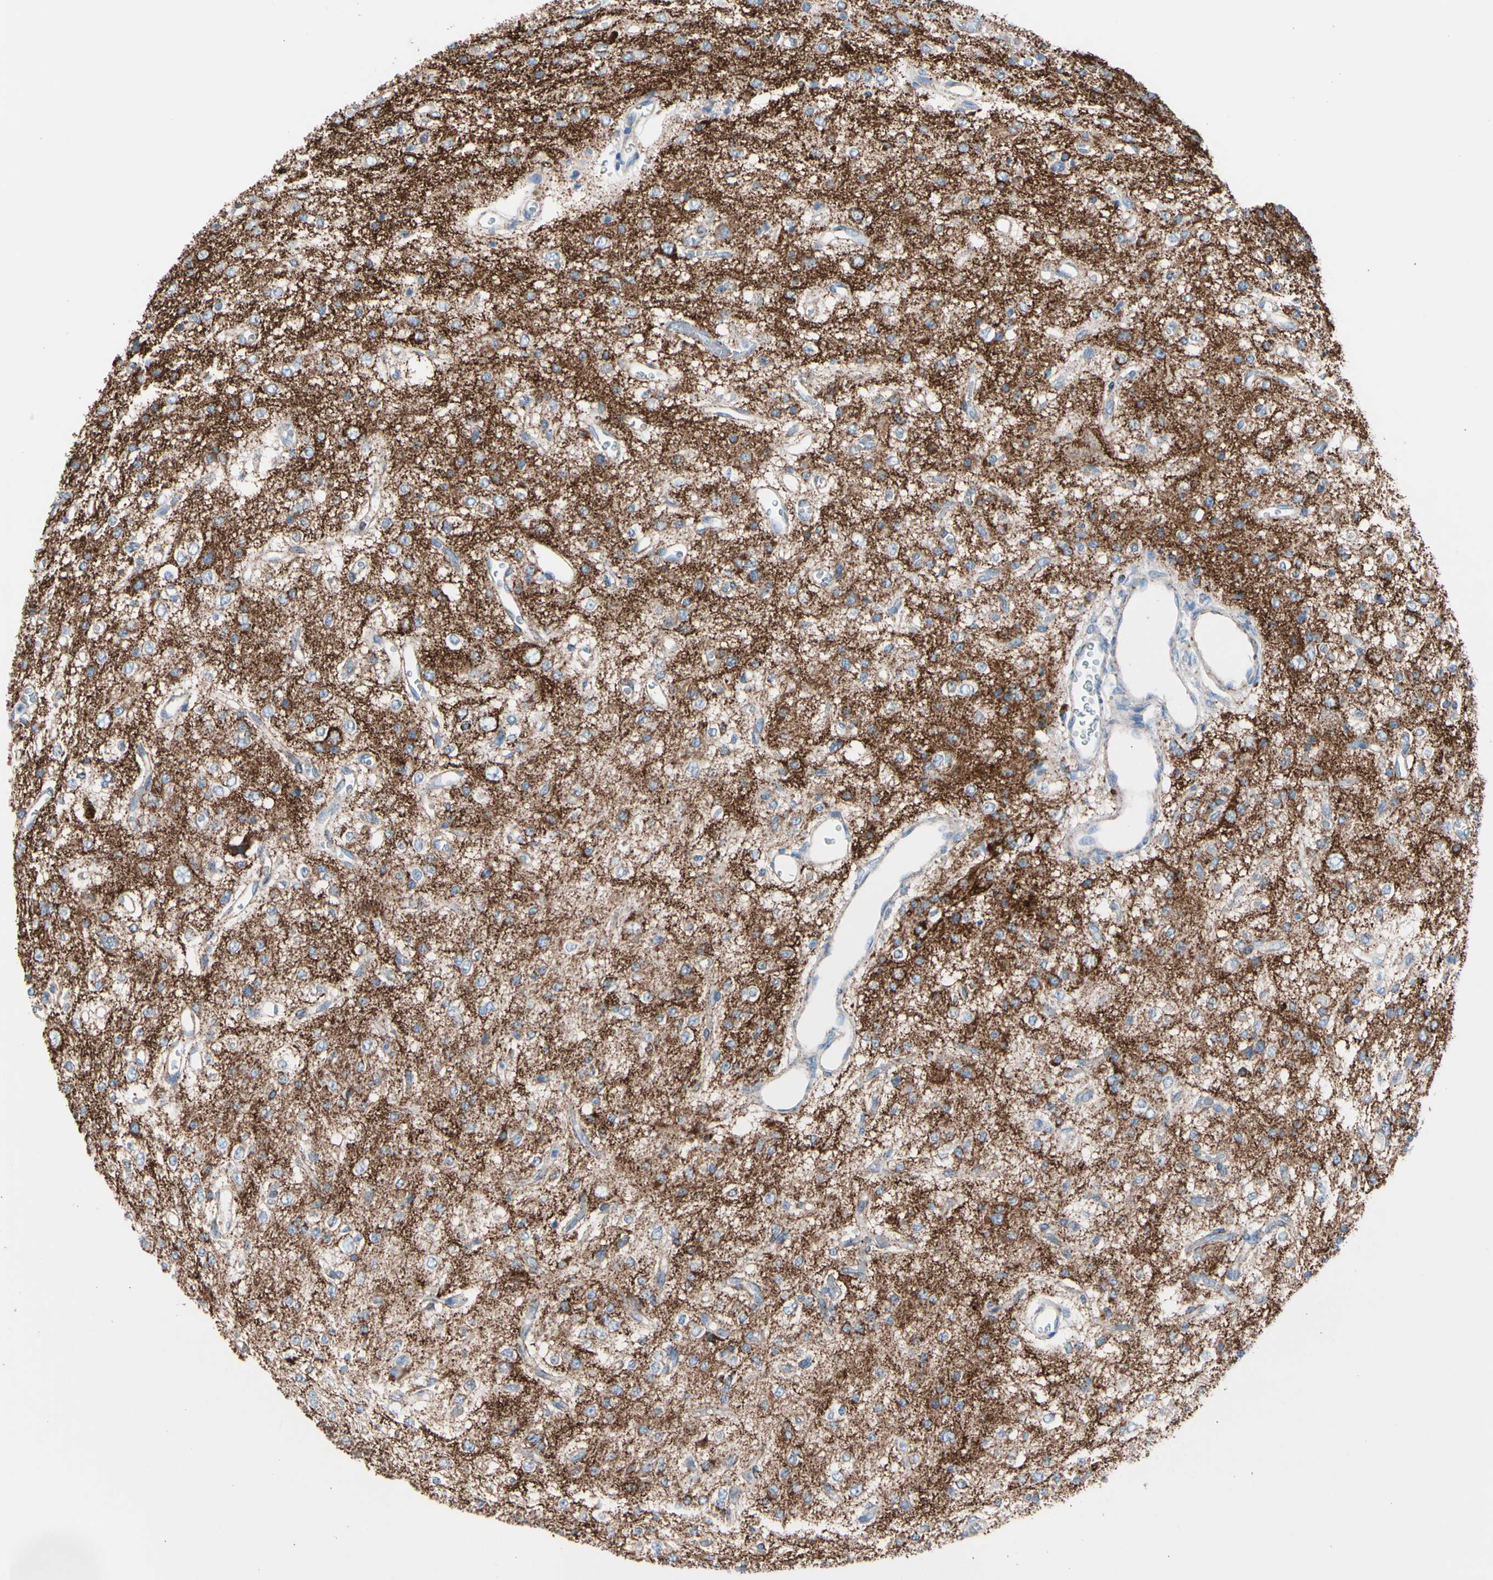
{"staining": {"intensity": "negative", "quantity": "none", "location": "none"}, "tissue": "glioma", "cell_type": "Tumor cells", "image_type": "cancer", "snomed": [{"axis": "morphology", "description": "Glioma, malignant, Low grade"}, {"axis": "topography", "description": "Brain"}], "caption": "An image of glioma stained for a protein displays no brown staining in tumor cells. The staining was performed using DAB to visualize the protein expression in brown, while the nuclei were stained in blue with hematoxylin (Magnification: 20x).", "gene": "HK1", "patient": {"sex": "male", "age": 38}}